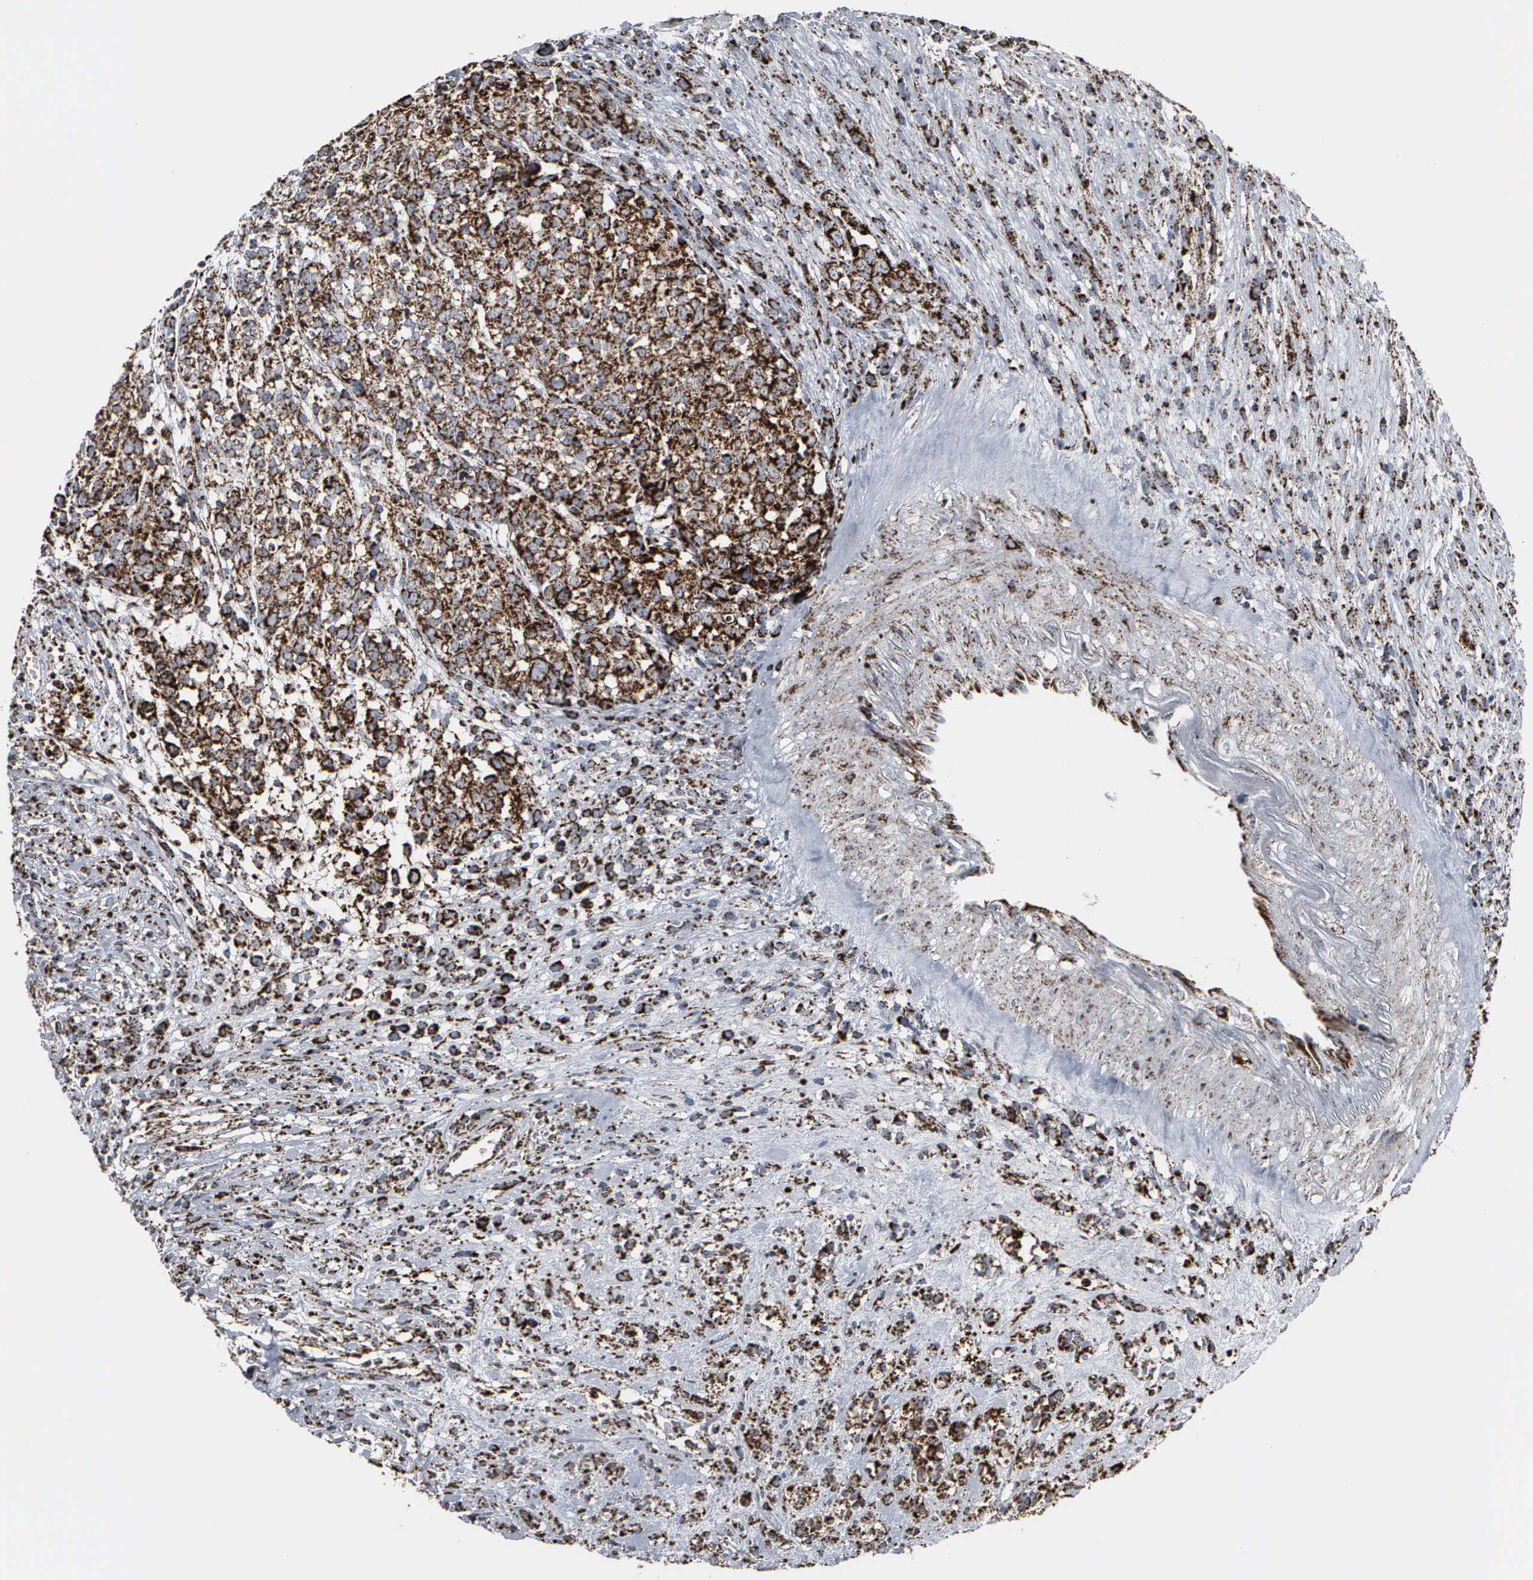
{"staining": {"intensity": "strong", "quantity": ">75%", "location": "cytoplasmic/membranous"}, "tissue": "glioma", "cell_type": "Tumor cells", "image_type": "cancer", "snomed": [{"axis": "morphology", "description": "Glioma, malignant, High grade"}, {"axis": "topography", "description": "Brain"}], "caption": "This micrograph shows glioma stained with immunohistochemistry (IHC) to label a protein in brown. The cytoplasmic/membranous of tumor cells show strong positivity for the protein. Nuclei are counter-stained blue.", "gene": "HSPA9", "patient": {"sex": "male", "age": 66}}